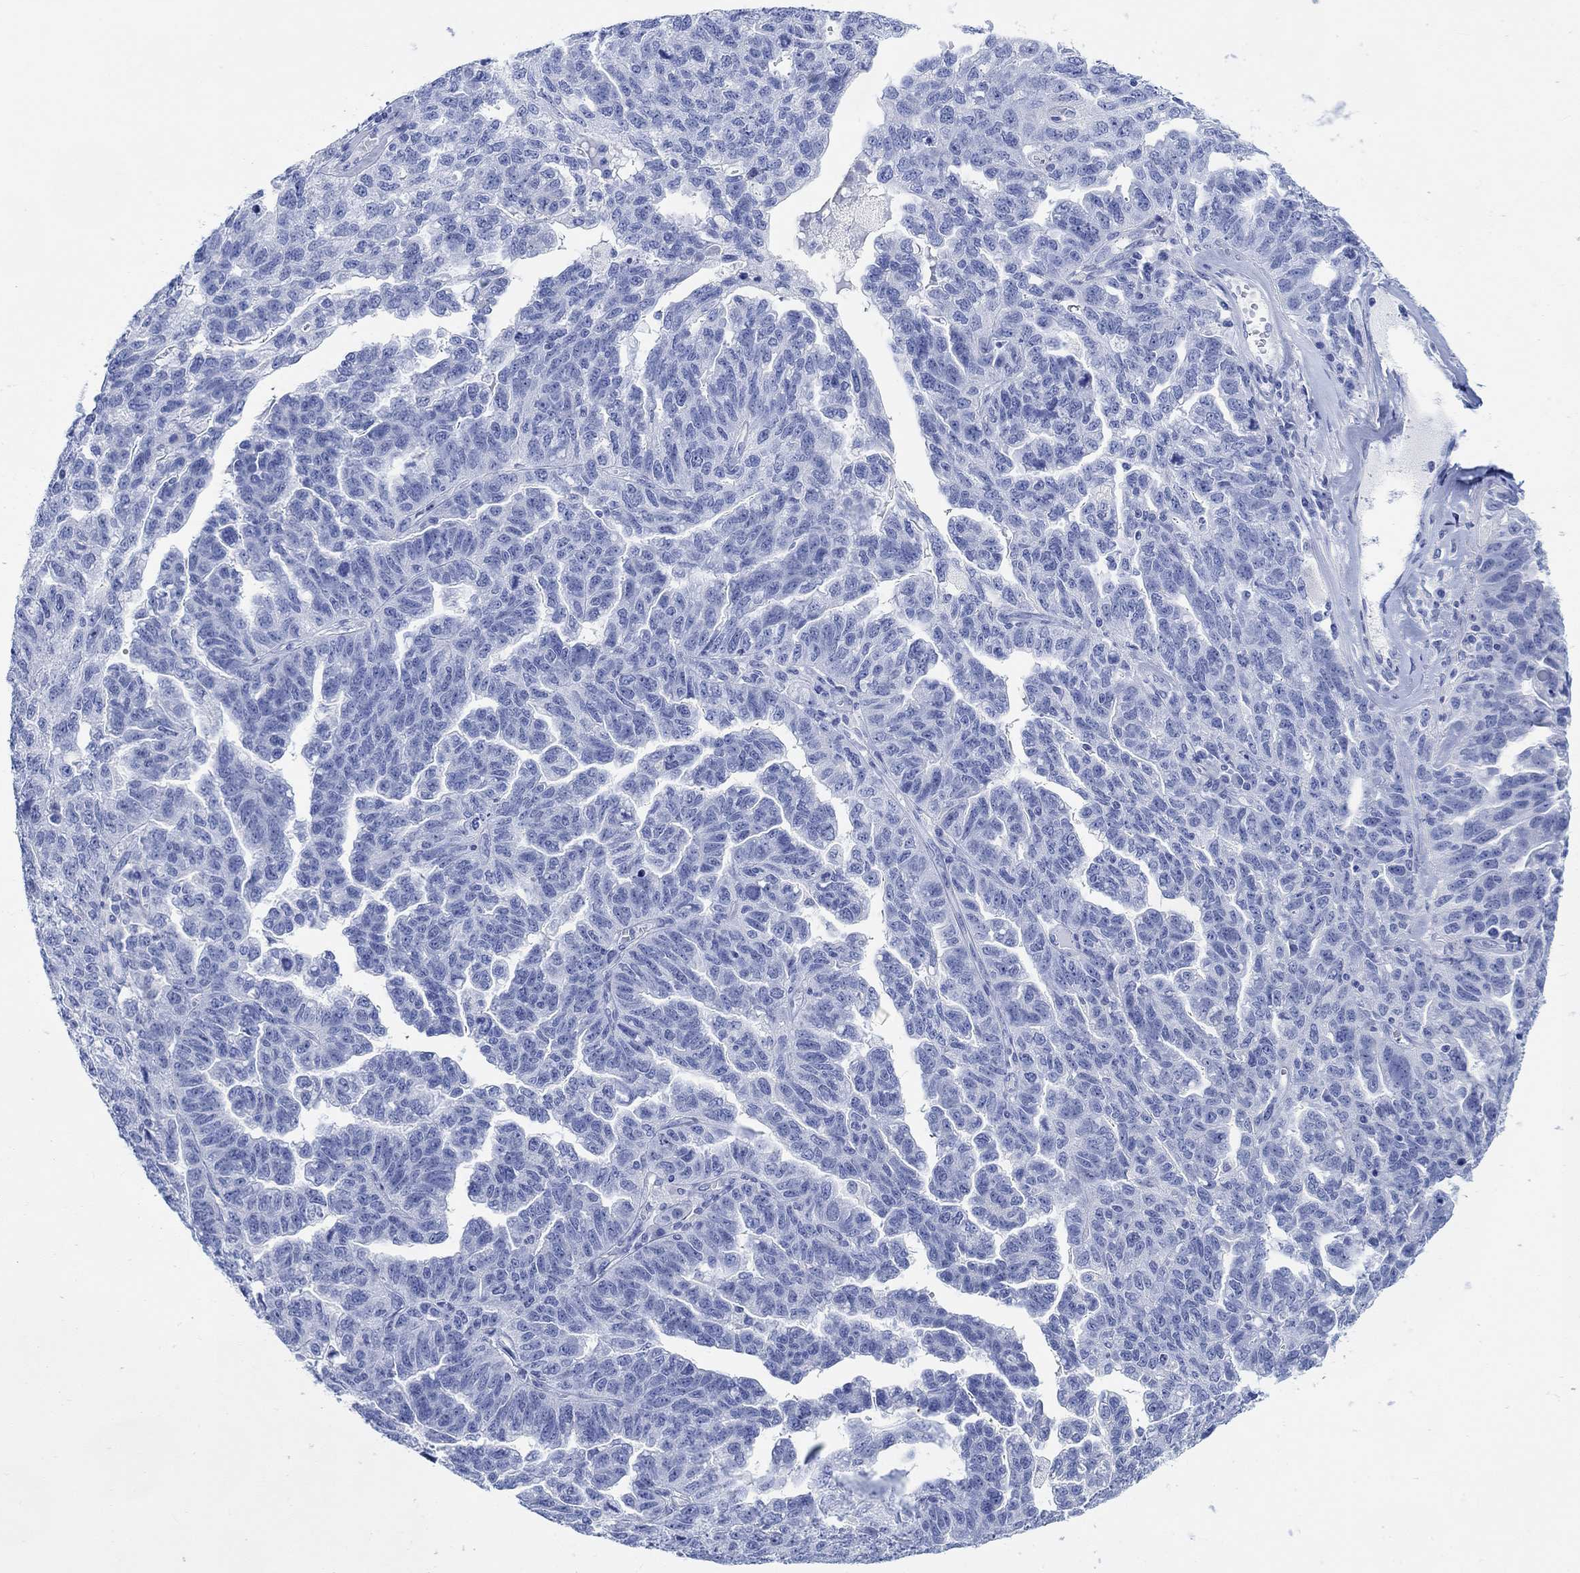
{"staining": {"intensity": "negative", "quantity": "none", "location": "none"}, "tissue": "ovarian cancer", "cell_type": "Tumor cells", "image_type": "cancer", "snomed": [{"axis": "morphology", "description": "Cystadenocarcinoma, serous, NOS"}, {"axis": "topography", "description": "Ovary"}], "caption": "Human ovarian cancer stained for a protein using immunohistochemistry exhibits no positivity in tumor cells.", "gene": "ANKRD33", "patient": {"sex": "female", "age": 71}}